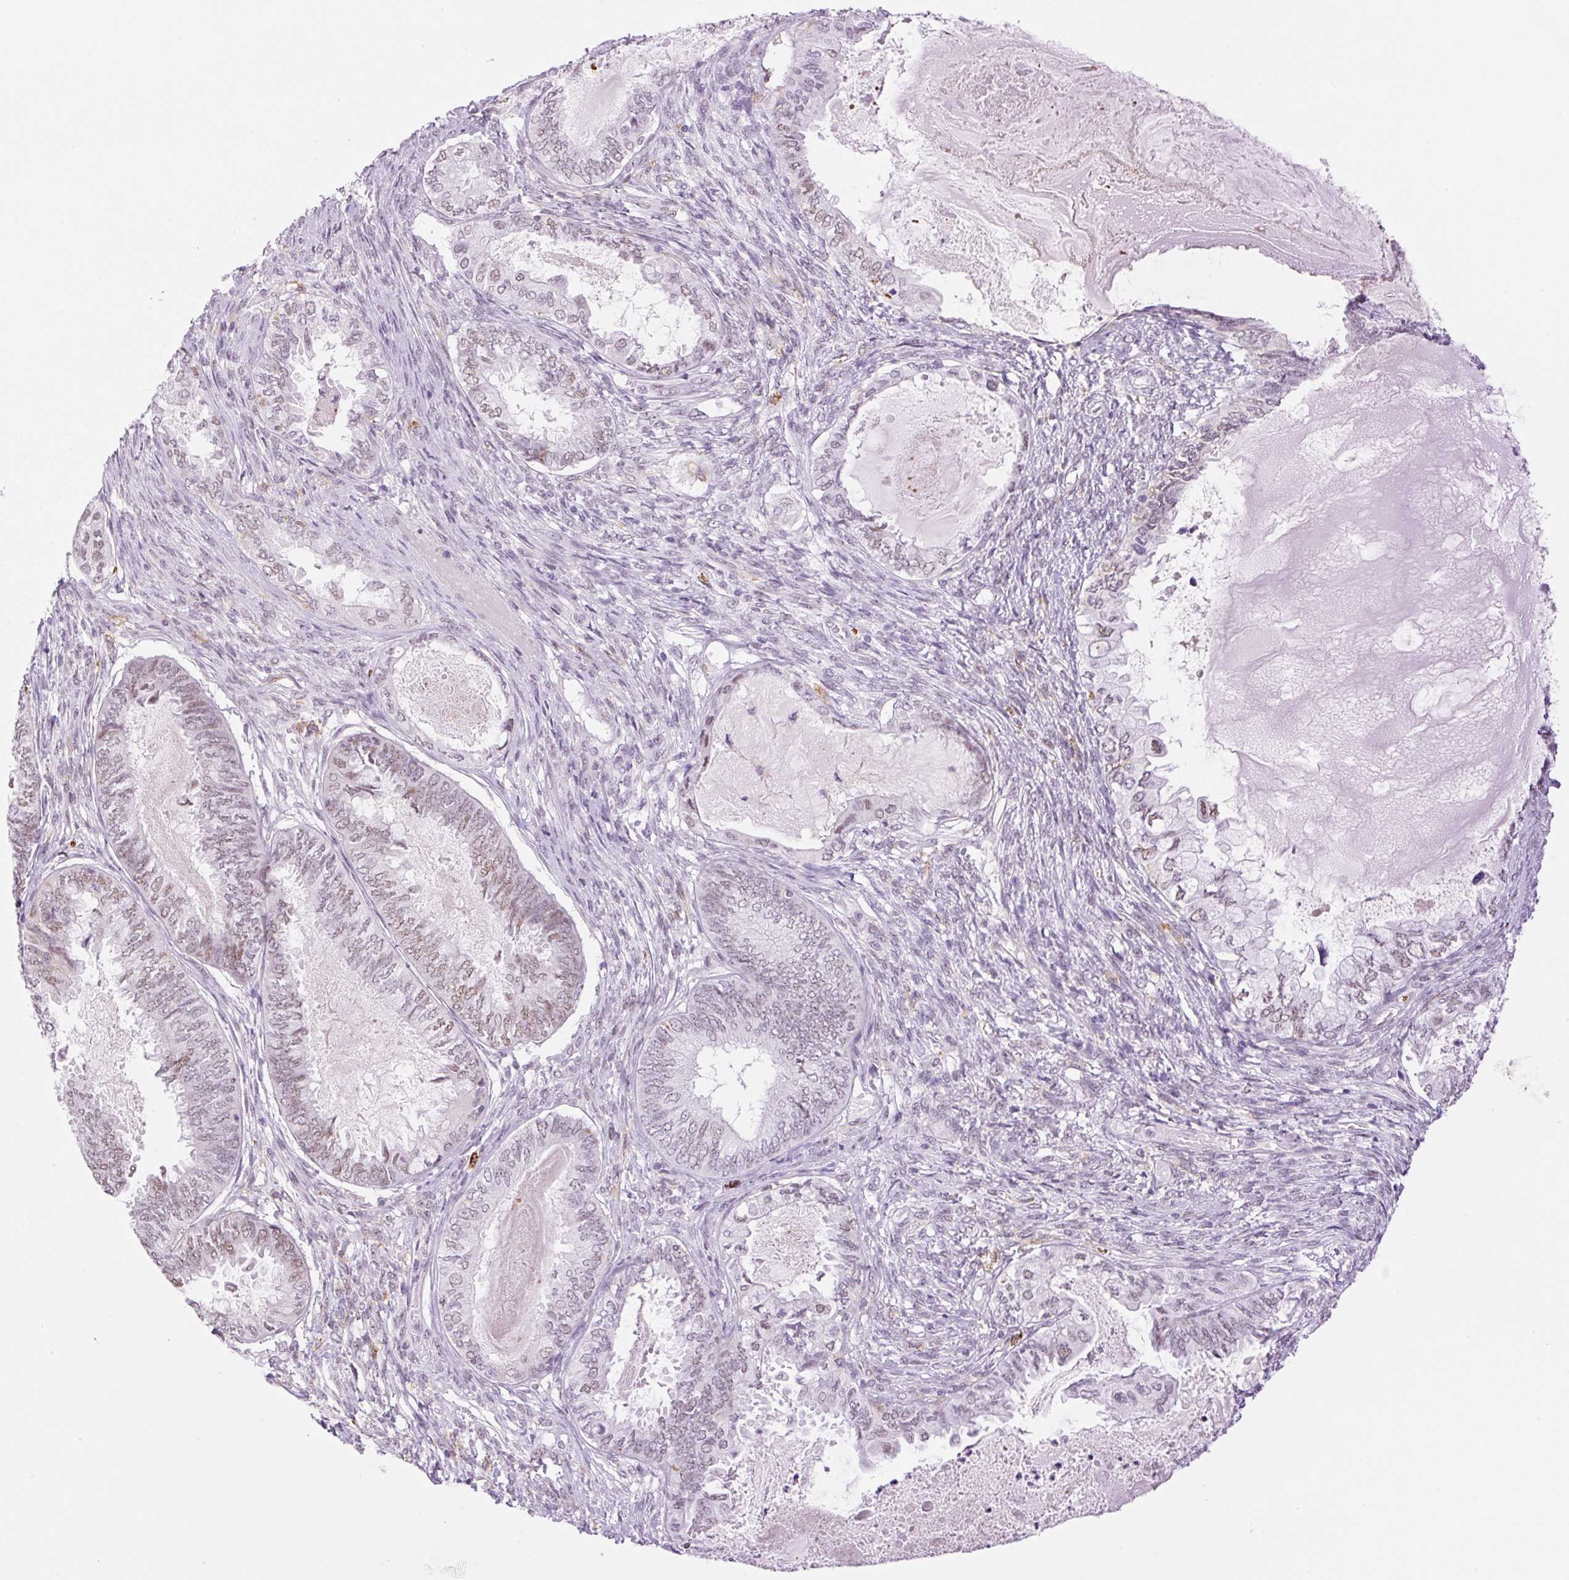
{"staining": {"intensity": "weak", "quantity": ">75%", "location": "nuclear"}, "tissue": "ovarian cancer", "cell_type": "Tumor cells", "image_type": "cancer", "snomed": [{"axis": "morphology", "description": "Carcinoma, endometroid"}, {"axis": "topography", "description": "Ovary"}], "caption": "Immunohistochemistry (IHC) (DAB (3,3'-diaminobenzidine)) staining of human ovarian cancer demonstrates weak nuclear protein positivity in about >75% of tumor cells.", "gene": "PALM3", "patient": {"sex": "female", "age": 70}}